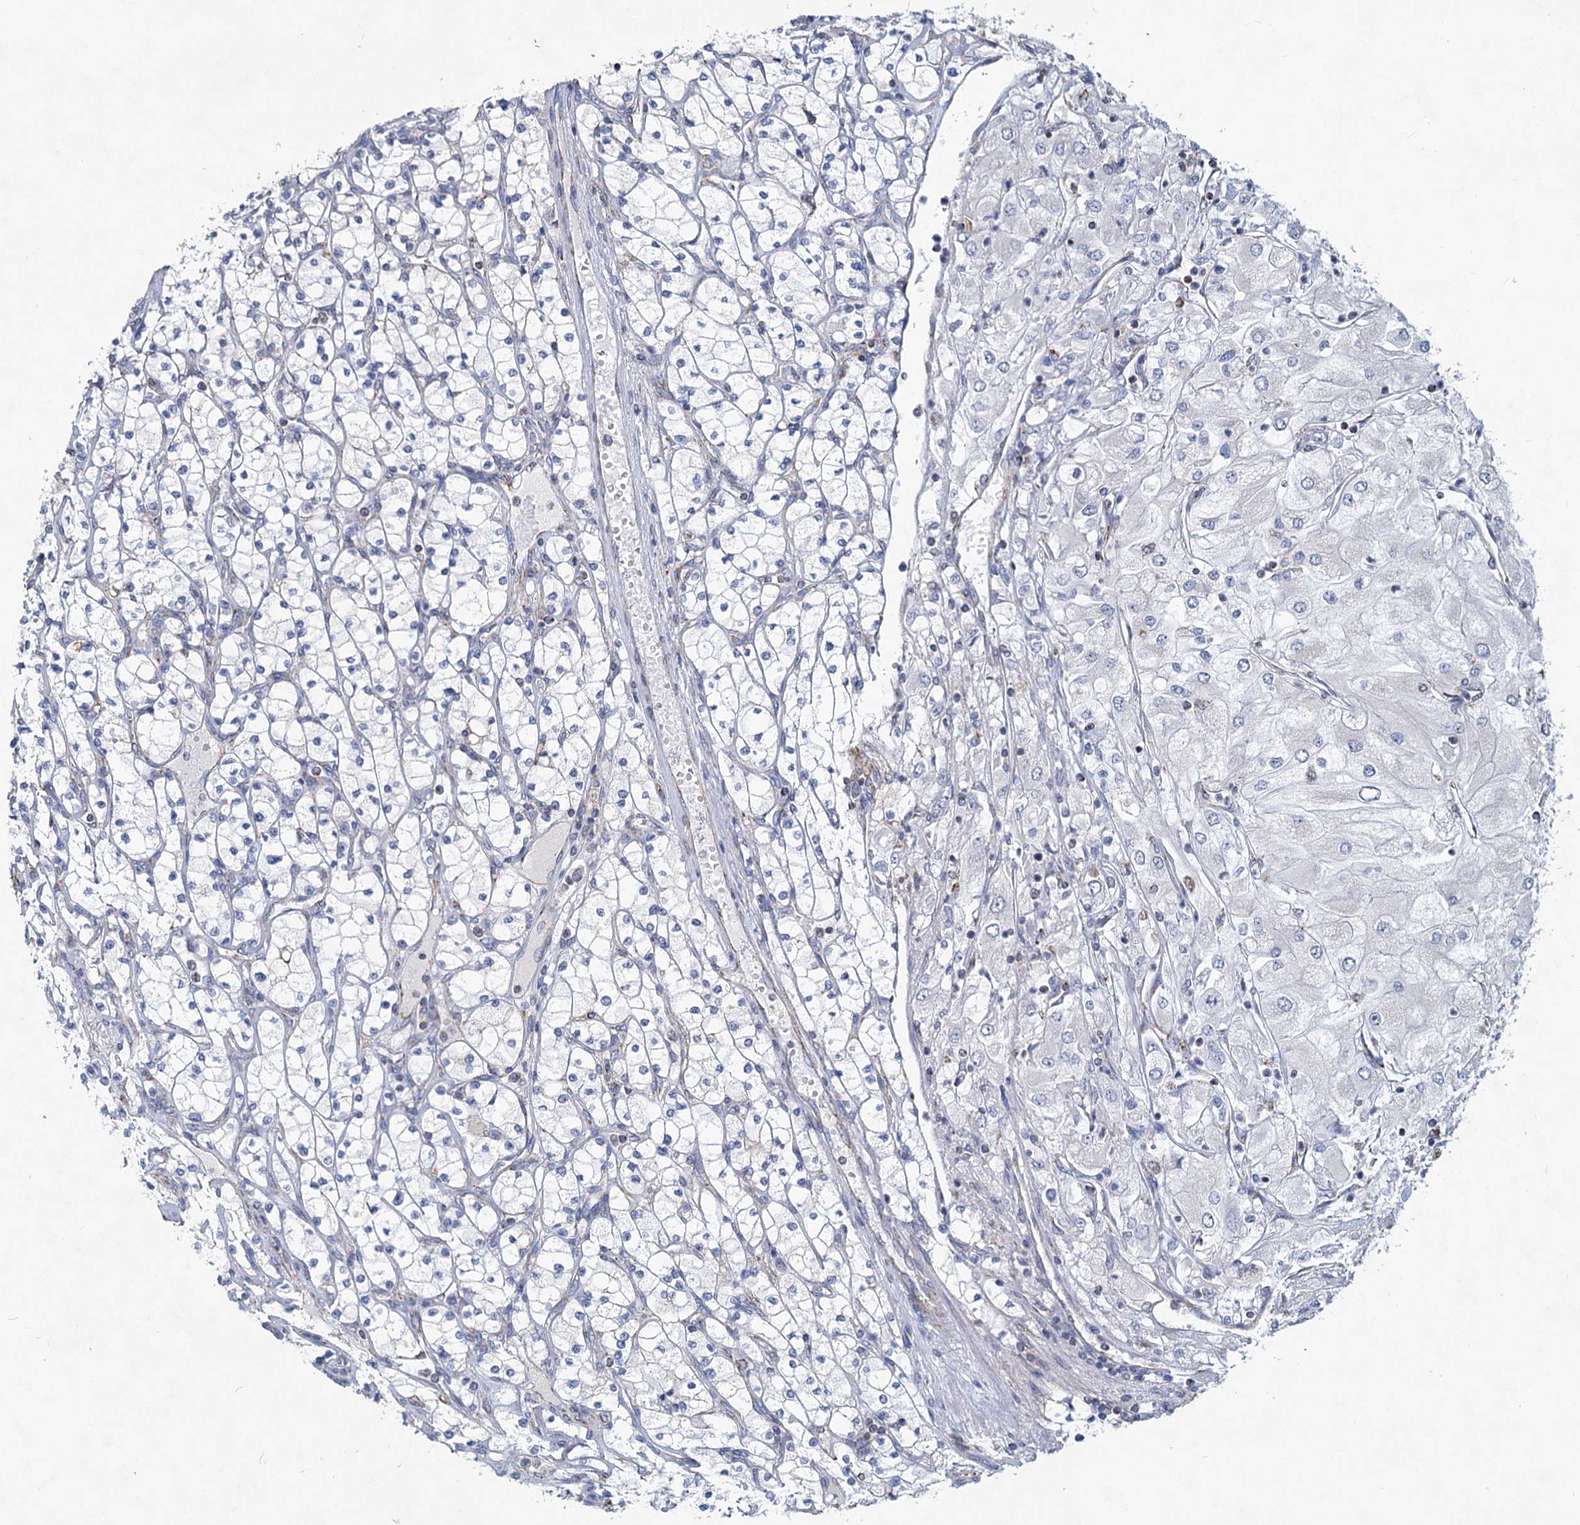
{"staining": {"intensity": "negative", "quantity": "none", "location": "none"}, "tissue": "renal cancer", "cell_type": "Tumor cells", "image_type": "cancer", "snomed": [{"axis": "morphology", "description": "Adenocarcinoma, NOS"}, {"axis": "topography", "description": "Kidney"}], "caption": "Tumor cells show no significant positivity in renal cancer.", "gene": "NDUFC2", "patient": {"sex": "male", "age": 80}}